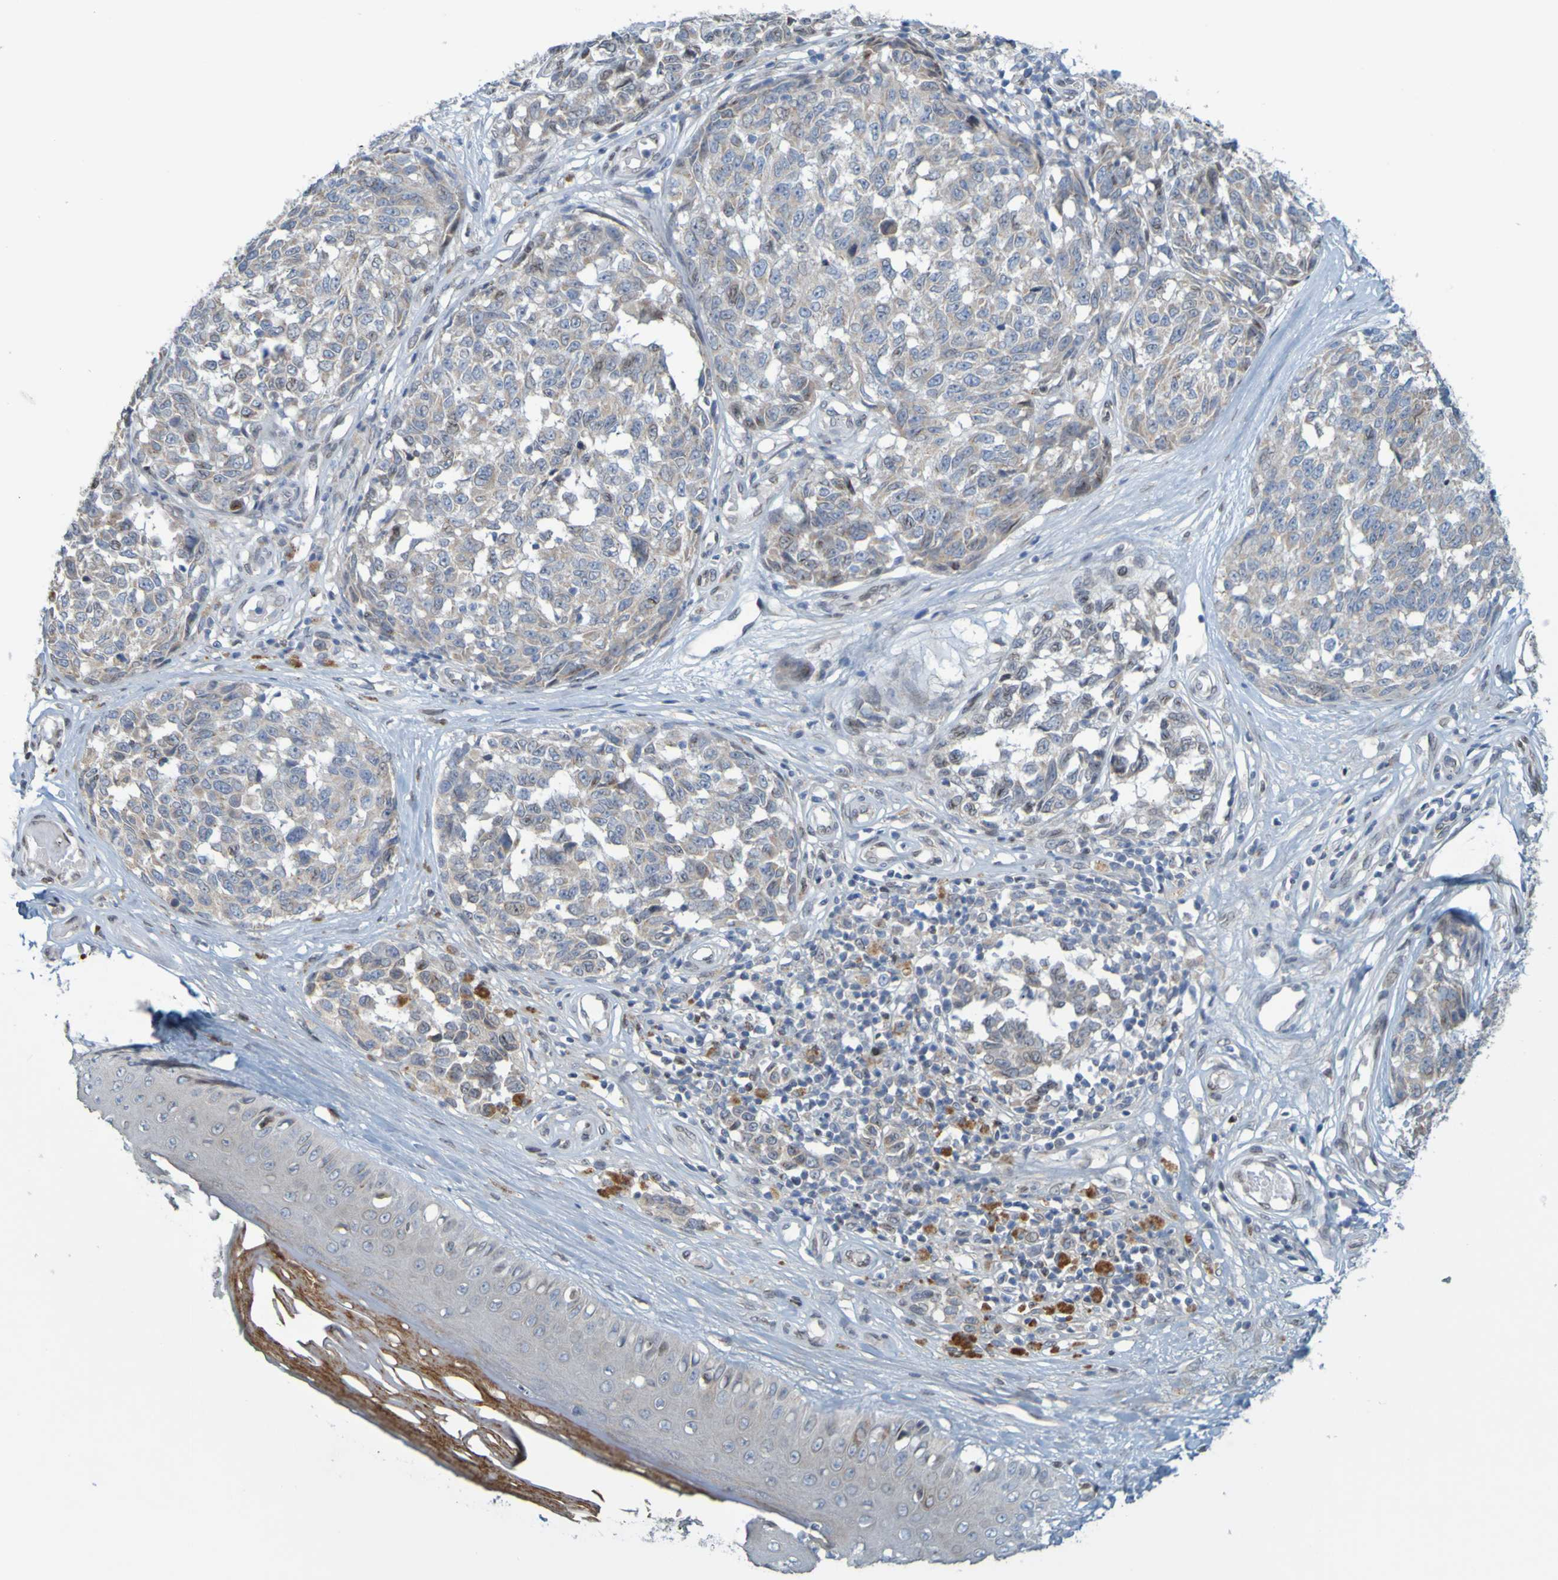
{"staining": {"intensity": "moderate", "quantity": "<25%", "location": "cytoplasmic/membranous"}, "tissue": "melanoma", "cell_type": "Tumor cells", "image_type": "cancer", "snomed": [{"axis": "morphology", "description": "Malignant melanoma, NOS"}, {"axis": "topography", "description": "Skin"}], "caption": "Brown immunohistochemical staining in human melanoma shows moderate cytoplasmic/membranous expression in about <25% of tumor cells. Using DAB (brown) and hematoxylin (blue) stains, captured at high magnification using brightfield microscopy.", "gene": "MAG", "patient": {"sex": "female", "age": 64}}